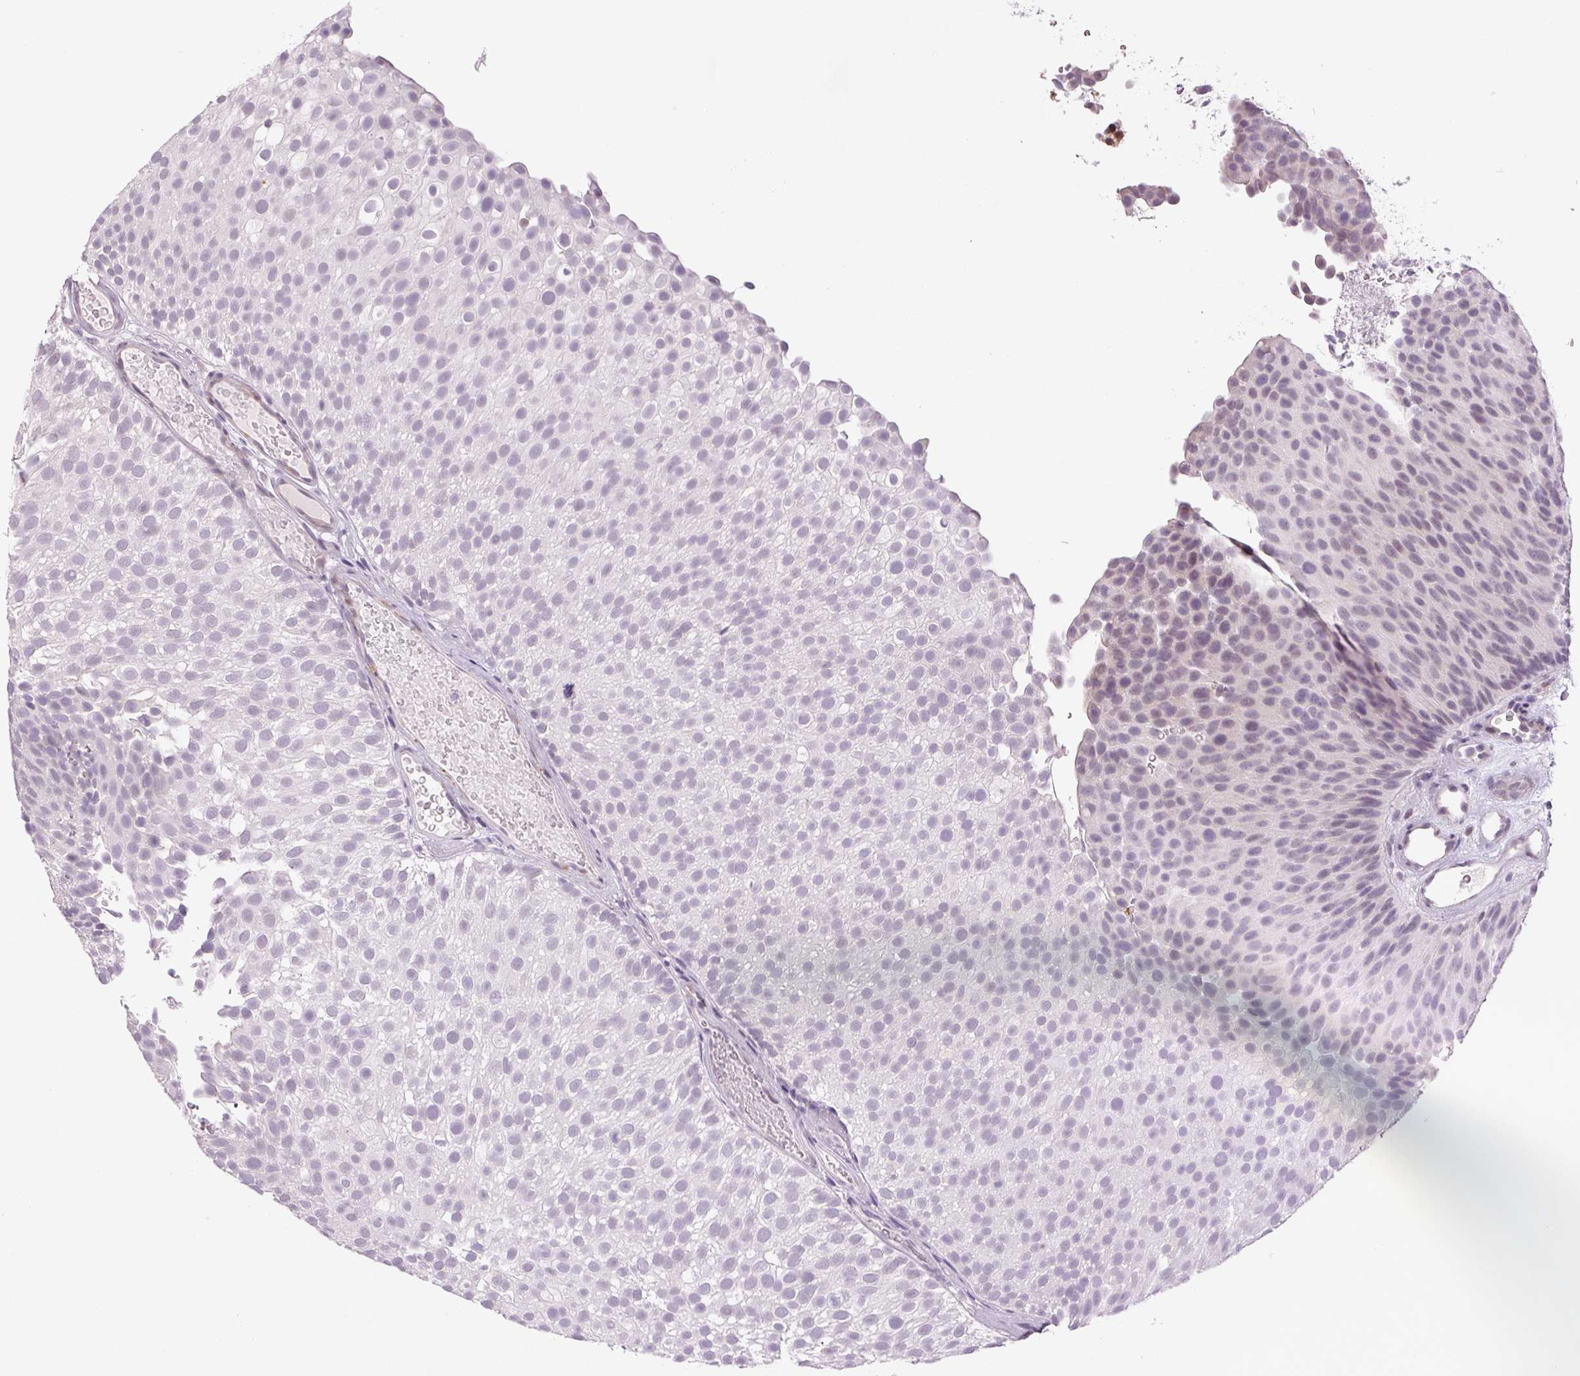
{"staining": {"intensity": "negative", "quantity": "none", "location": "none"}, "tissue": "urothelial cancer", "cell_type": "Tumor cells", "image_type": "cancer", "snomed": [{"axis": "morphology", "description": "Urothelial carcinoma, Low grade"}, {"axis": "topography", "description": "Urinary bladder"}], "caption": "Immunohistochemistry (IHC) image of human urothelial cancer stained for a protein (brown), which exhibits no positivity in tumor cells. (DAB (3,3'-diaminobenzidine) immunohistochemistry with hematoxylin counter stain).", "gene": "DNAJC6", "patient": {"sex": "male", "age": 78}}